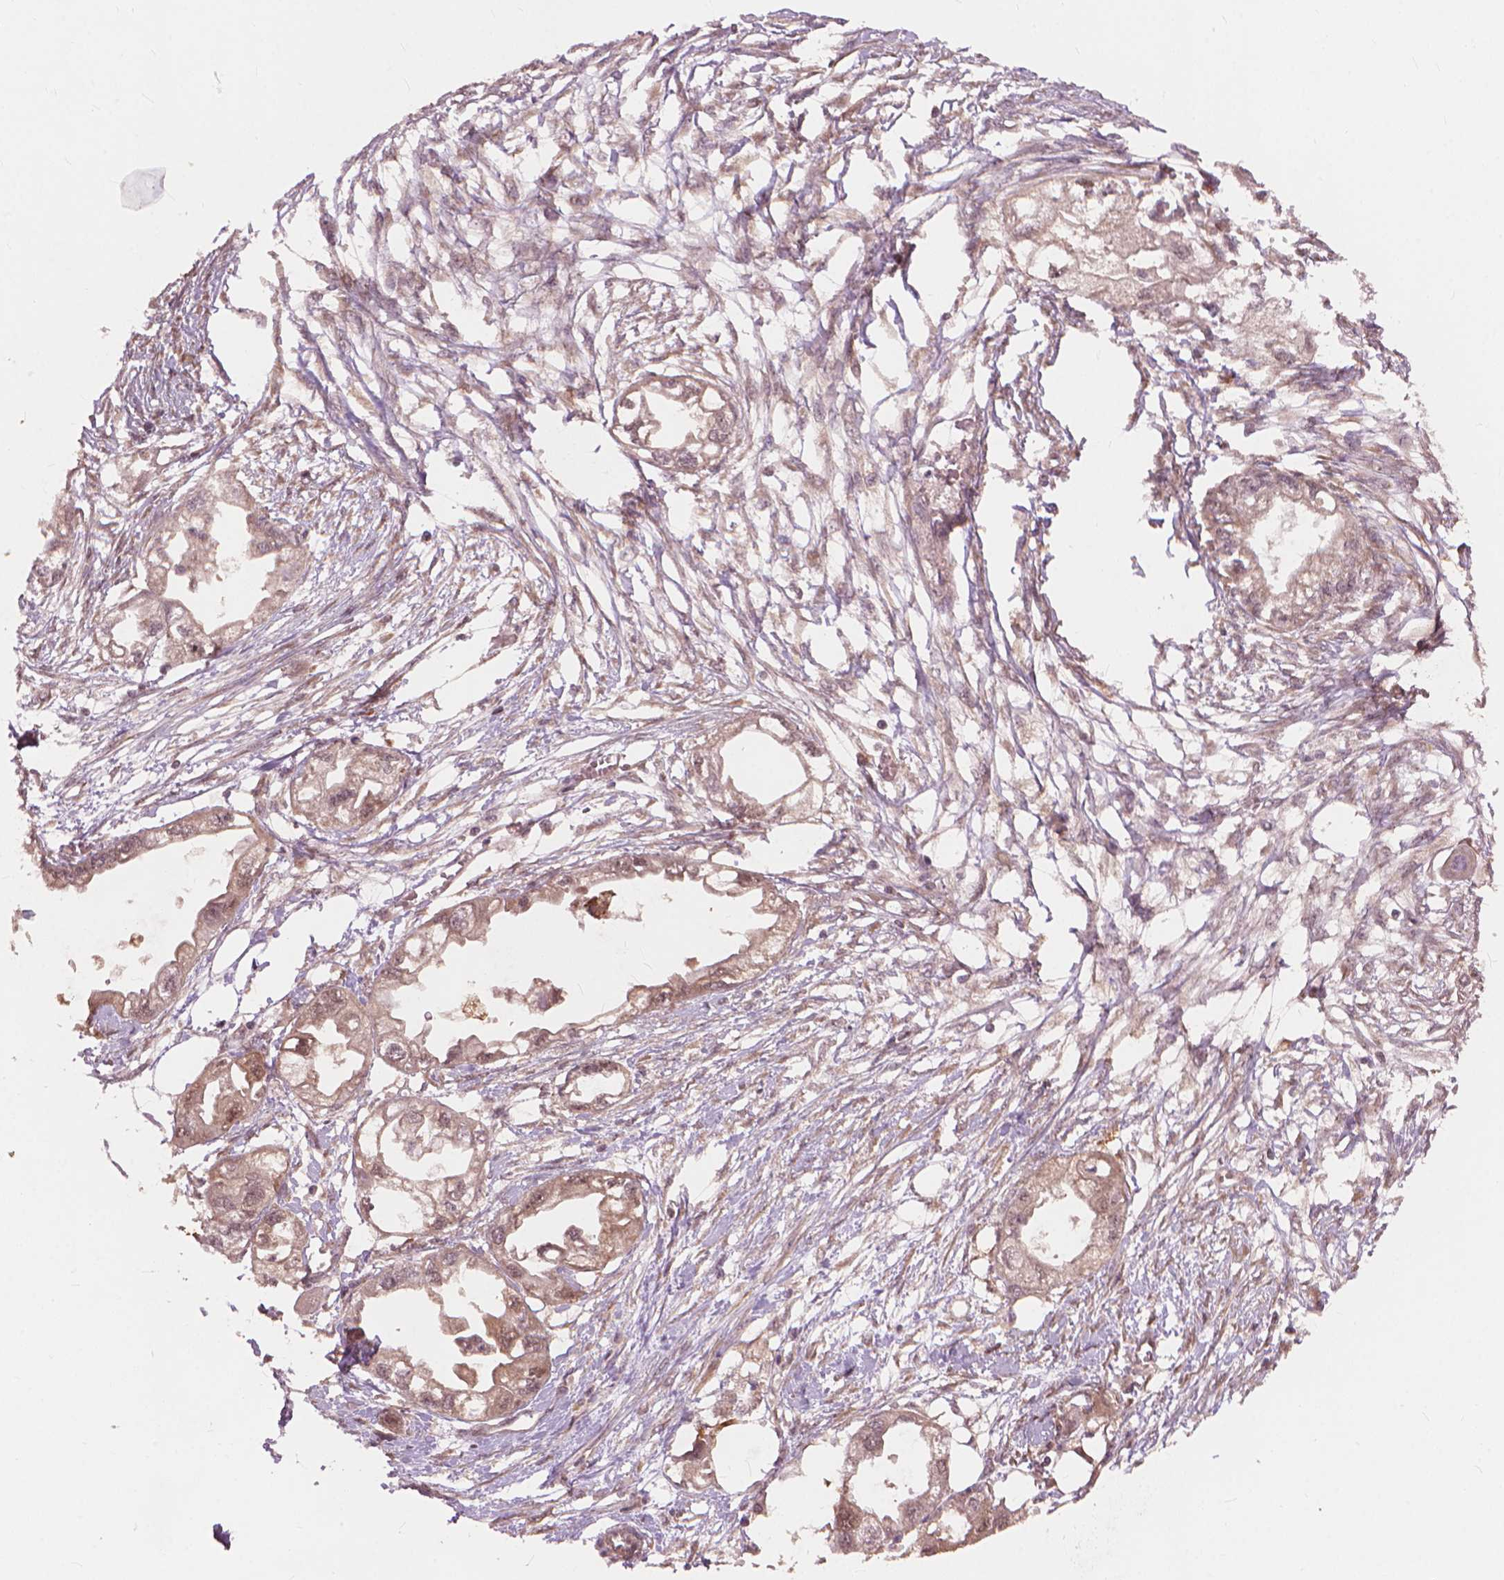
{"staining": {"intensity": "weak", "quantity": "25%-75%", "location": "nuclear"}, "tissue": "endometrial cancer", "cell_type": "Tumor cells", "image_type": "cancer", "snomed": [{"axis": "morphology", "description": "Adenocarcinoma, NOS"}, {"axis": "morphology", "description": "Adenocarcinoma, metastatic, NOS"}, {"axis": "topography", "description": "Adipose tissue"}, {"axis": "topography", "description": "Endometrium"}], "caption": "Approximately 25%-75% of tumor cells in human metastatic adenocarcinoma (endometrial) reveal weak nuclear protein staining as visualized by brown immunohistochemical staining.", "gene": "SSU72", "patient": {"sex": "female", "age": 67}}